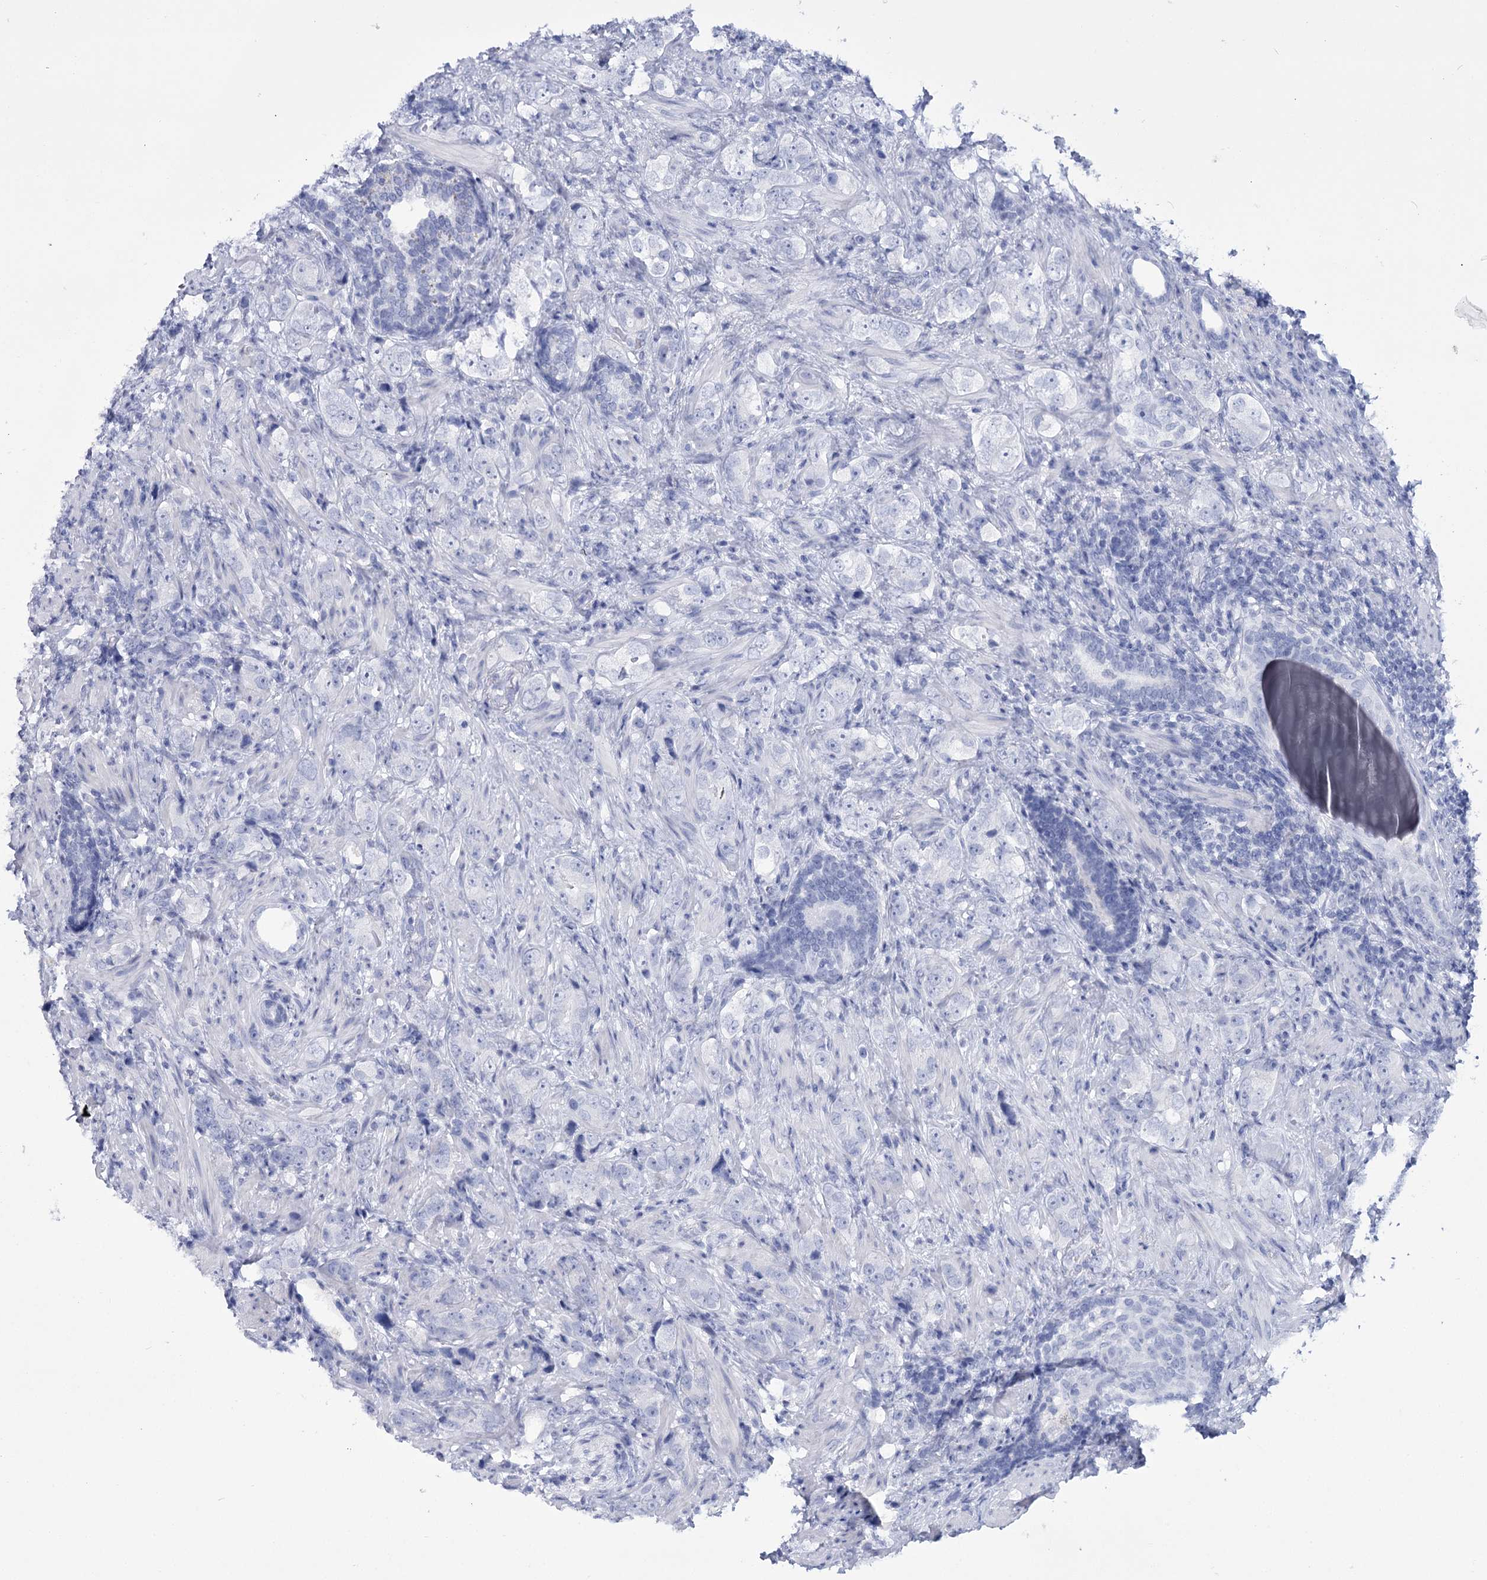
{"staining": {"intensity": "negative", "quantity": "none", "location": "none"}, "tissue": "prostate cancer", "cell_type": "Tumor cells", "image_type": "cancer", "snomed": [{"axis": "morphology", "description": "Adenocarcinoma, High grade"}, {"axis": "topography", "description": "Prostate"}], "caption": "The image displays no significant staining in tumor cells of high-grade adenocarcinoma (prostate).", "gene": "RNF186", "patient": {"sex": "male", "age": 63}}